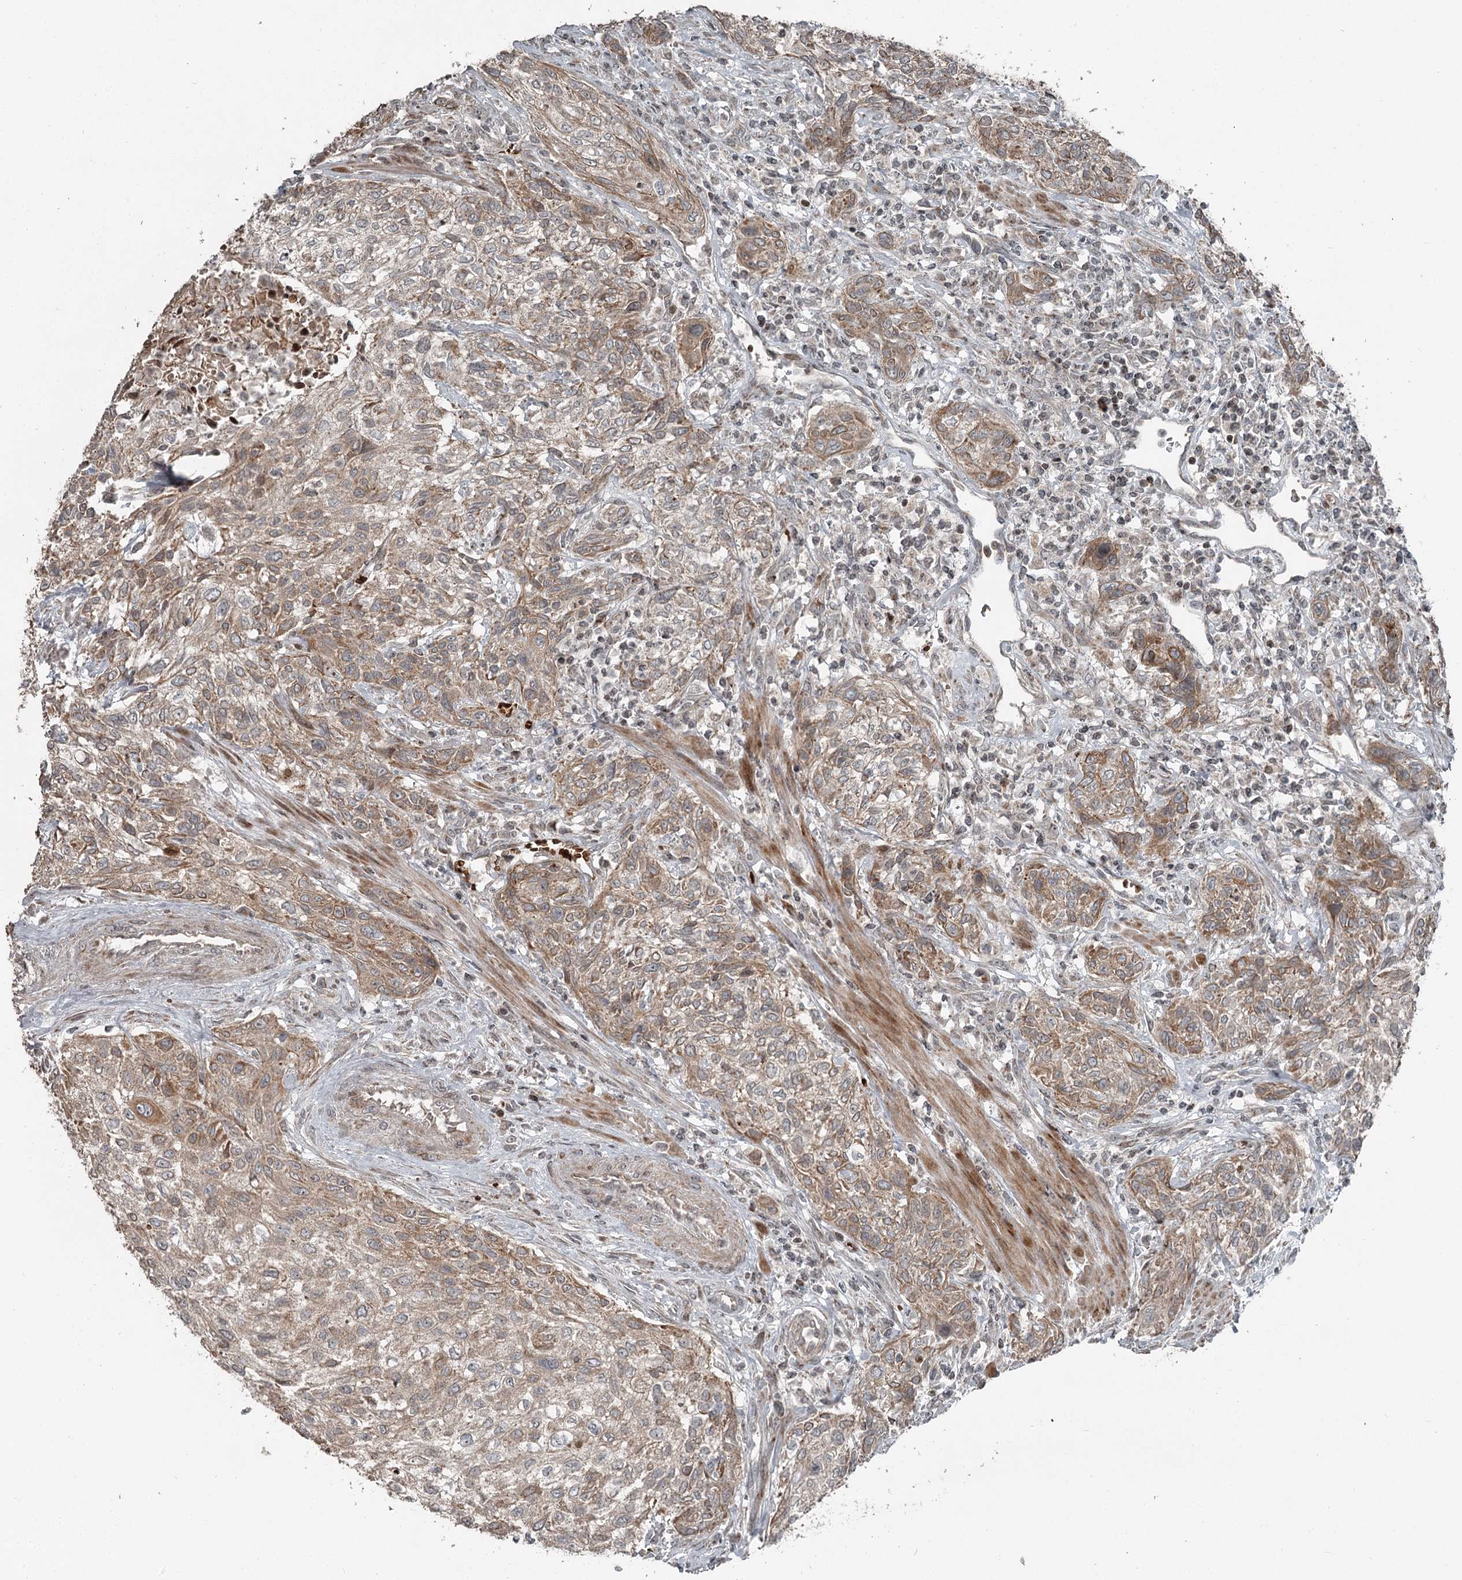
{"staining": {"intensity": "moderate", "quantity": ">75%", "location": "cytoplasmic/membranous"}, "tissue": "urothelial cancer", "cell_type": "Tumor cells", "image_type": "cancer", "snomed": [{"axis": "morphology", "description": "Normal tissue, NOS"}, {"axis": "morphology", "description": "Urothelial carcinoma, NOS"}, {"axis": "topography", "description": "Urinary bladder"}, {"axis": "topography", "description": "Peripheral nerve tissue"}], "caption": "Immunohistochemical staining of human transitional cell carcinoma demonstrates moderate cytoplasmic/membranous protein positivity in about >75% of tumor cells.", "gene": "RASSF8", "patient": {"sex": "male", "age": 35}}